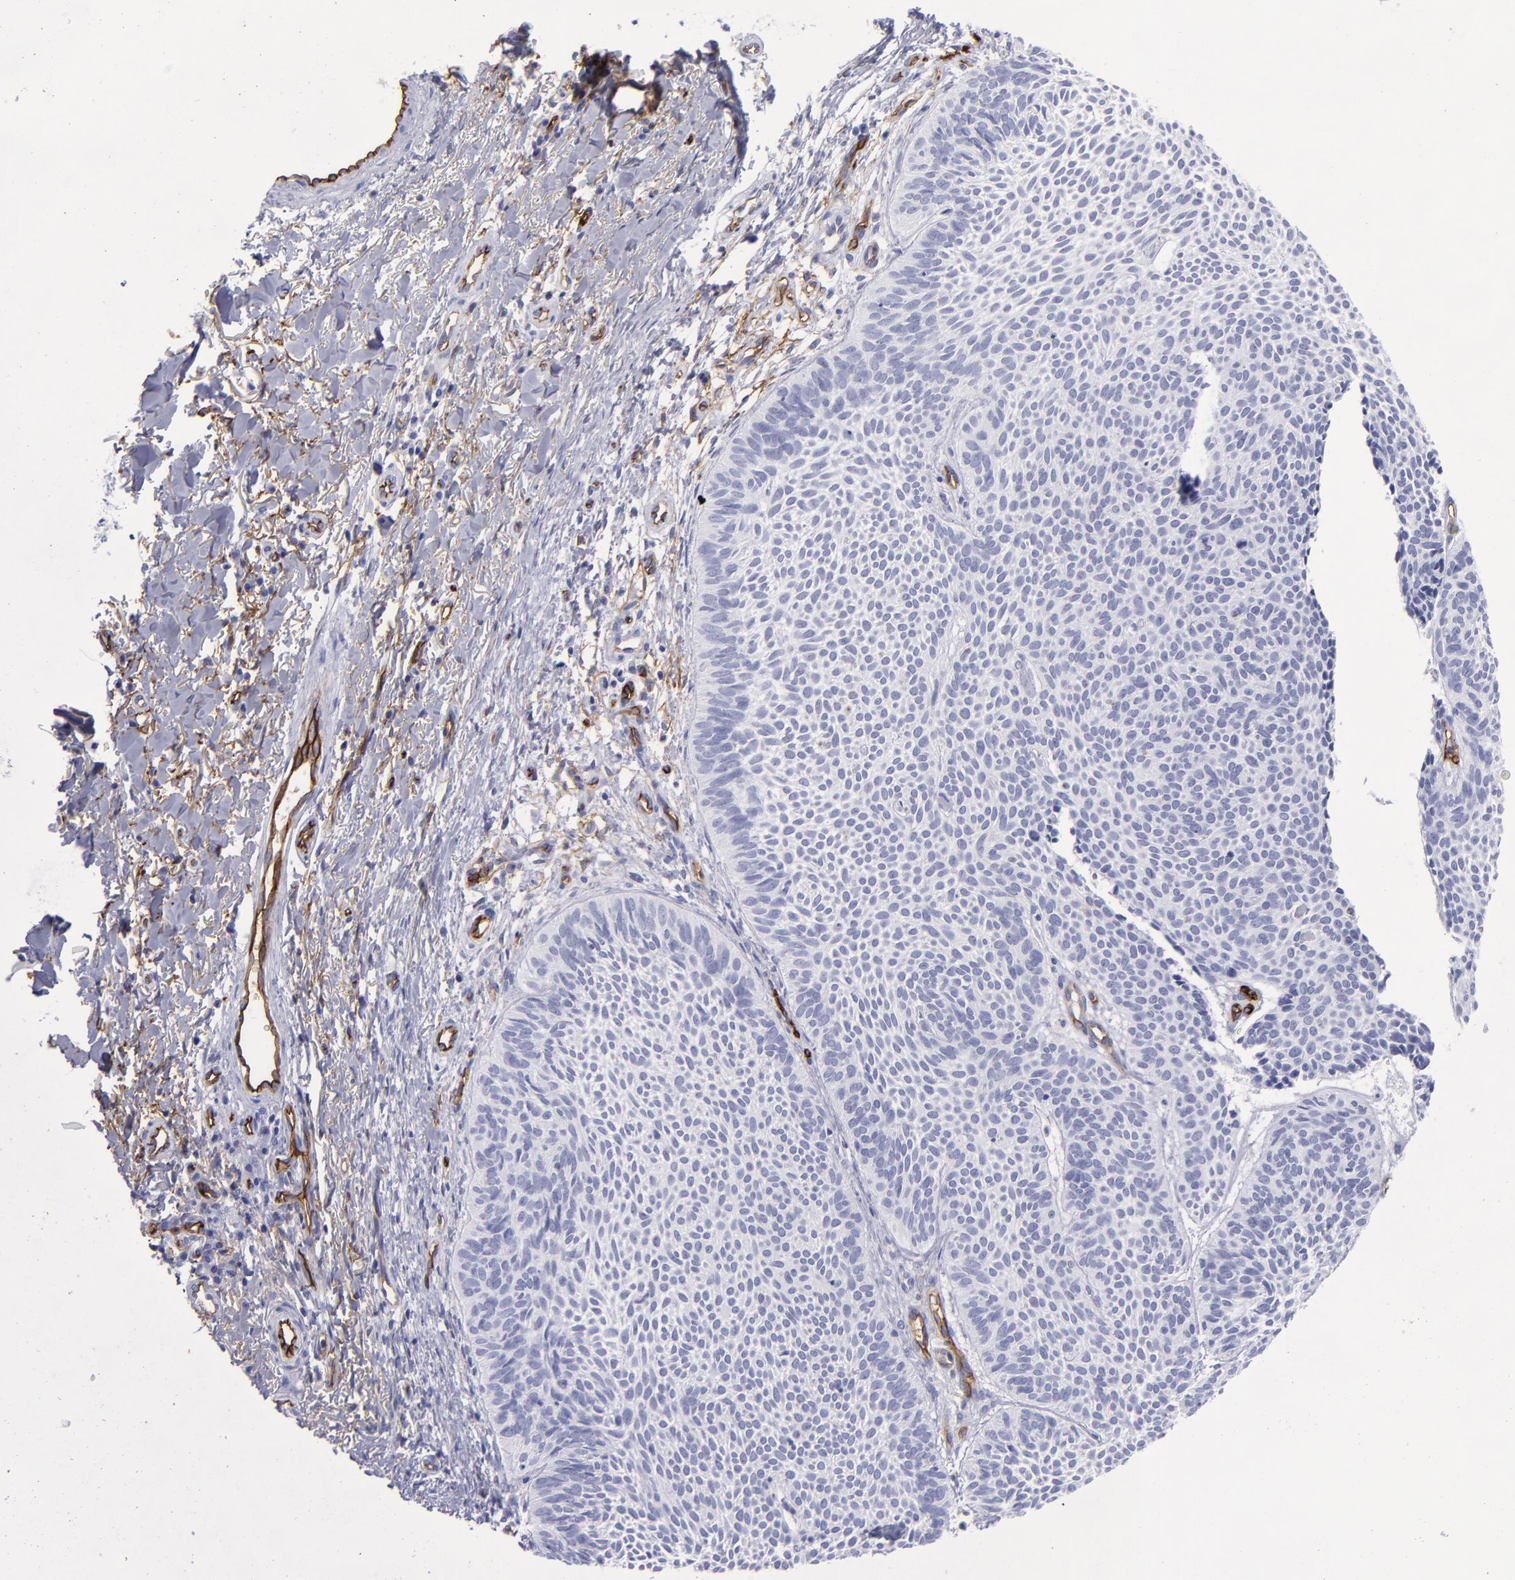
{"staining": {"intensity": "negative", "quantity": "none", "location": "none"}, "tissue": "skin cancer", "cell_type": "Tumor cells", "image_type": "cancer", "snomed": [{"axis": "morphology", "description": "Basal cell carcinoma"}, {"axis": "topography", "description": "Skin"}], "caption": "Skin cancer was stained to show a protein in brown. There is no significant expression in tumor cells.", "gene": "ACE", "patient": {"sex": "male", "age": 84}}